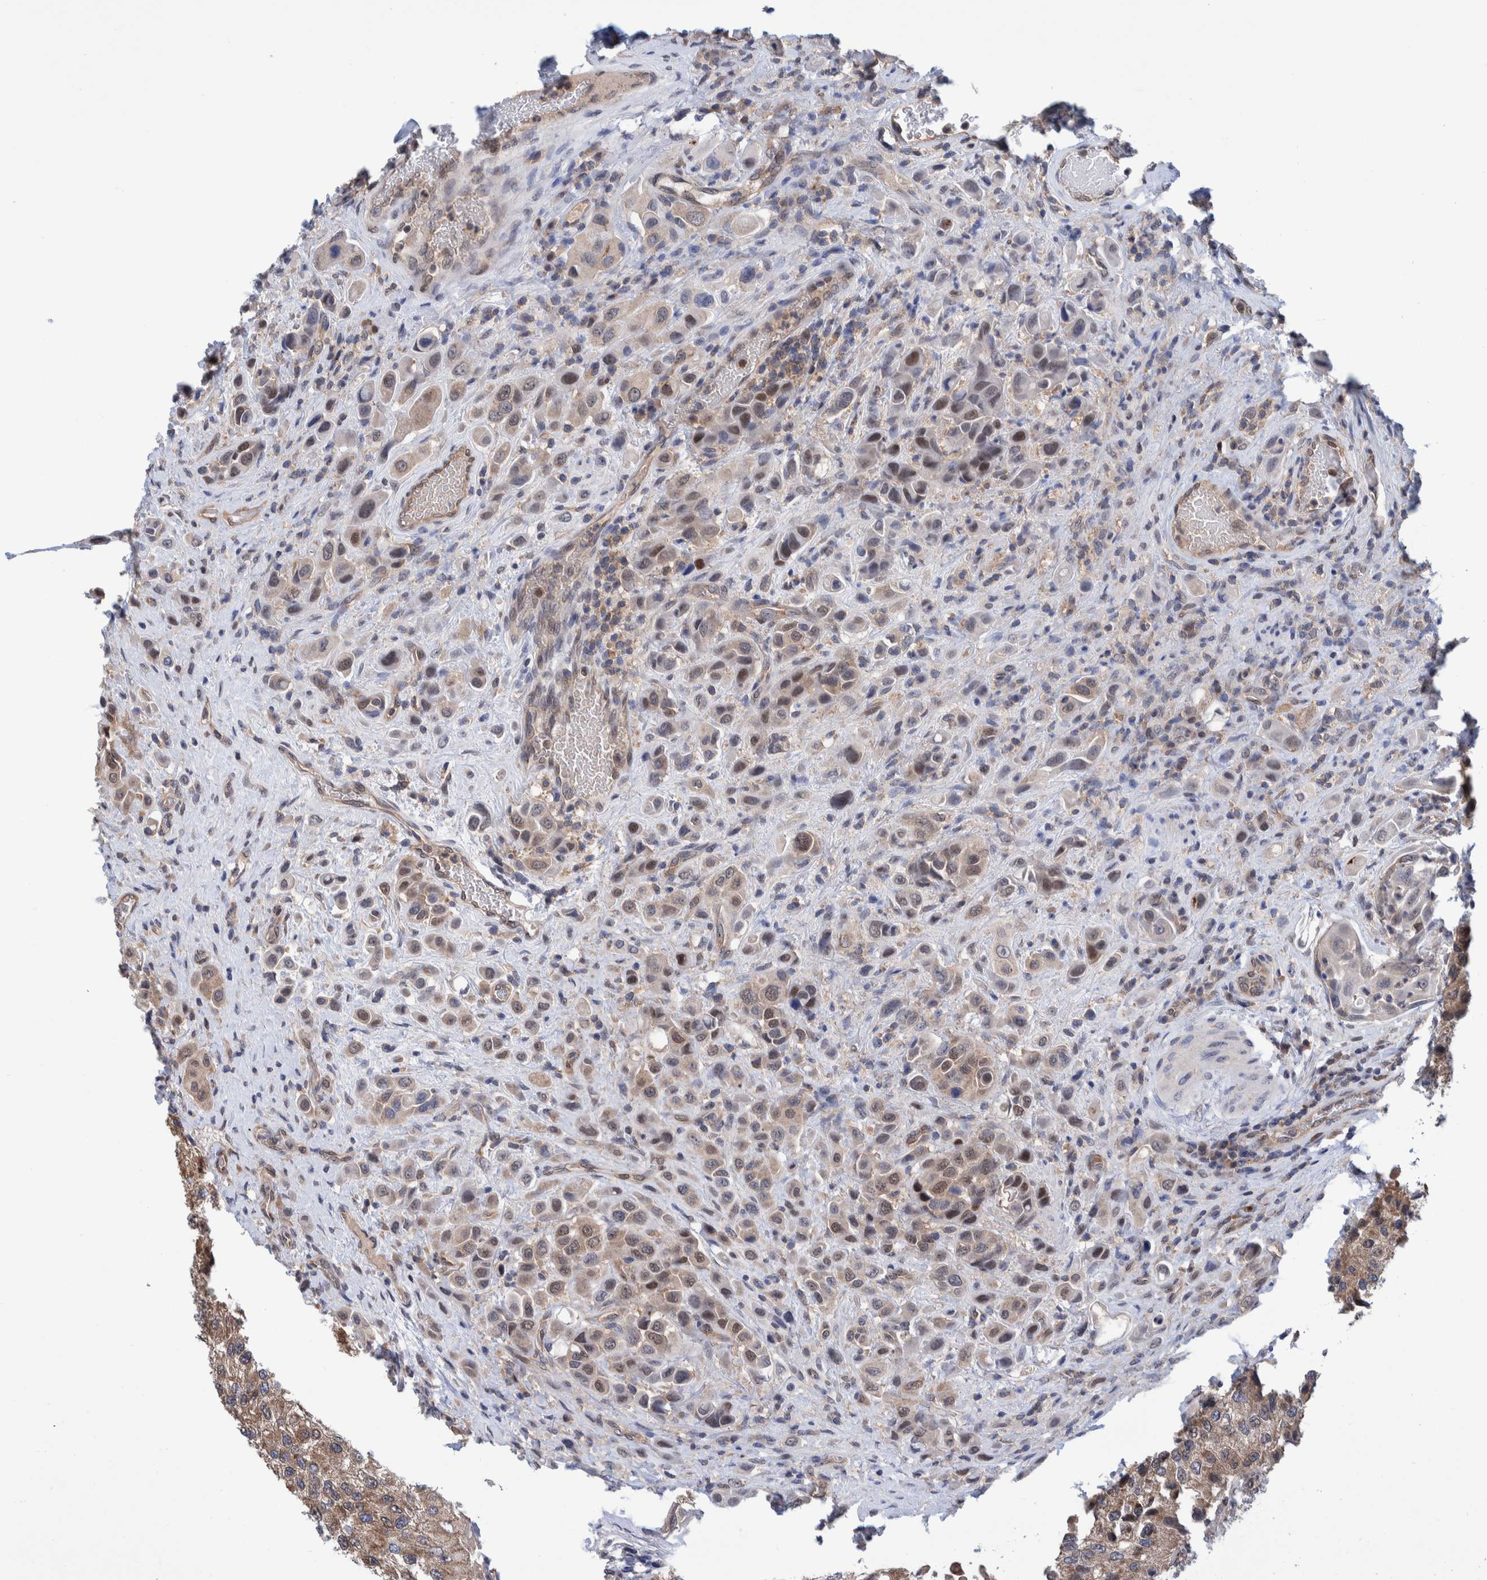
{"staining": {"intensity": "moderate", "quantity": ">75%", "location": "cytoplasmic/membranous,nuclear"}, "tissue": "urothelial cancer", "cell_type": "Tumor cells", "image_type": "cancer", "snomed": [{"axis": "morphology", "description": "Urothelial carcinoma, High grade"}, {"axis": "topography", "description": "Urinary bladder"}], "caption": "Human high-grade urothelial carcinoma stained with a protein marker shows moderate staining in tumor cells.", "gene": "PFAS", "patient": {"sex": "male", "age": 50}}